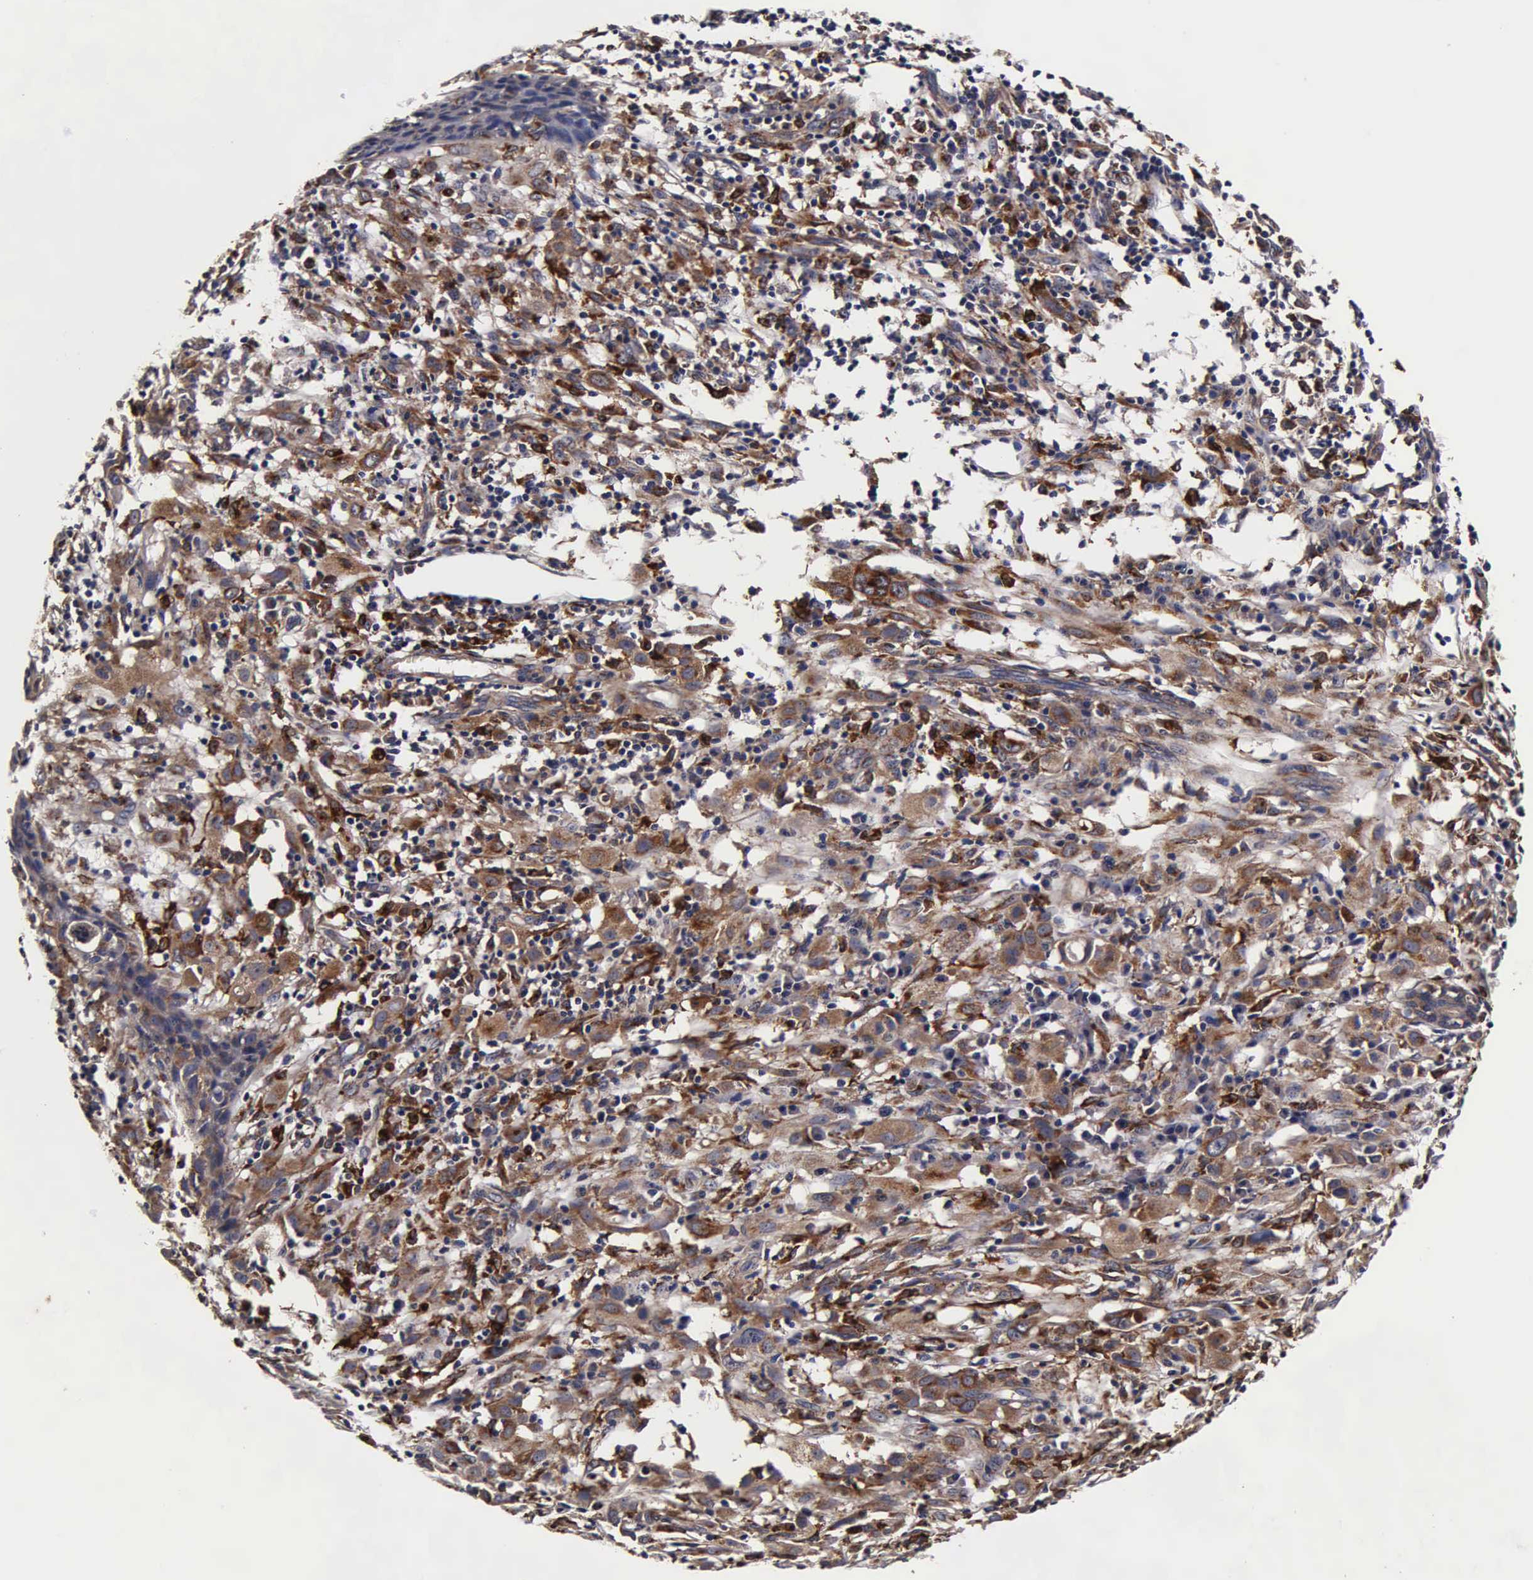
{"staining": {"intensity": "strong", "quantity": "25%-75%", "location": "cytoplasmic/membranous"}, "tissue": "melanoma", "cell_type": "Tumor cells", "image_type": "cancer", "snomed": [{"axis": "morphology", "description": "Malignant melanoma, NOS"}, {"axis": "topography", "description": "Skin"}], "caption": "Tumor cells show high levels of strong cytoplasmic/membranous staining in approximately 25%-75% of cells in human melanoma. The staining was performed using DAB (3,3'-diaminobenzidine) to visualize the protein expression in brown, while the nuclei were stained in blue with hematoxylin (Magnification: 20x).", "gene": "CST3", "patient": {"sex": "female", "age": 52}}